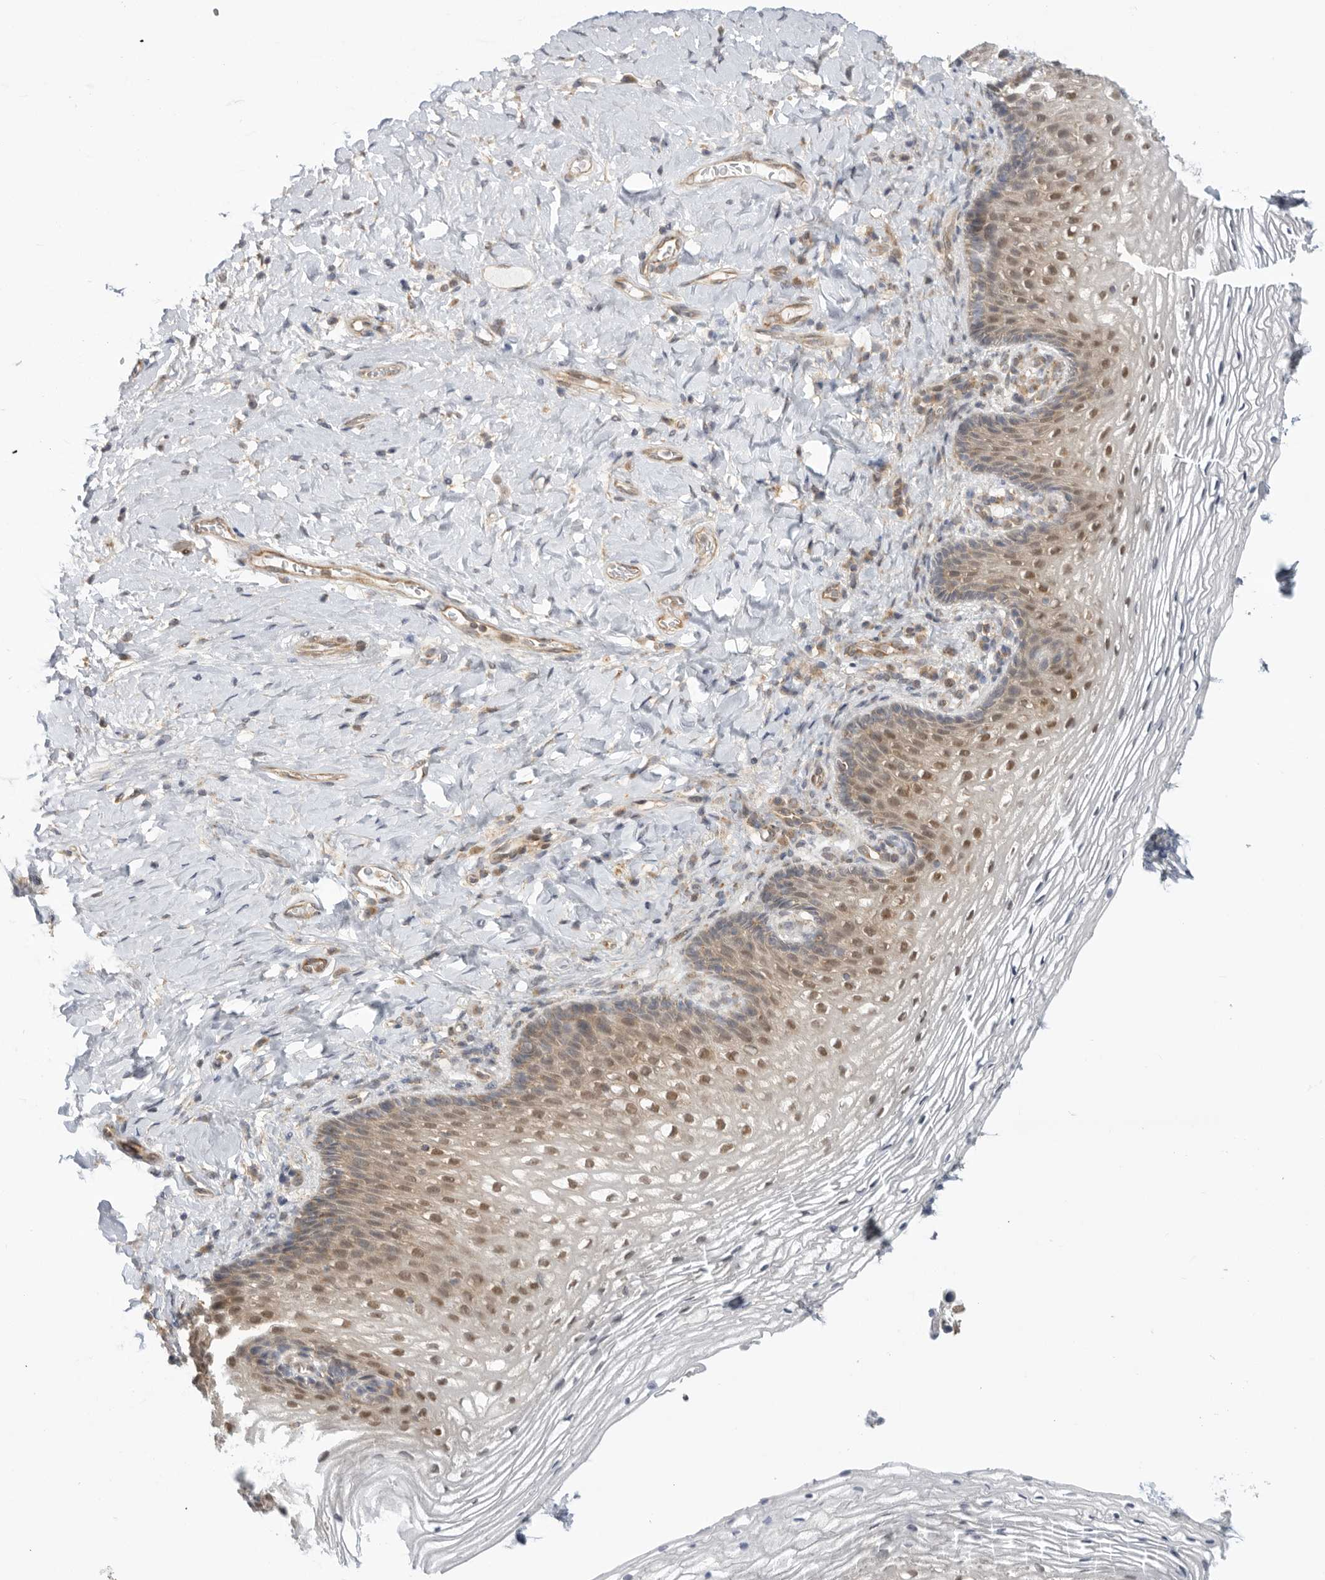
{"staining": {"intensity": "moderate", "quantity": "25%-75%", "location": "nuclear"}, "tissue": "vagina", "cell_type": "Squamous epithelial cells", "image_type": "normal", "snomed": [{"axis": "morphology", "description": "Normal tissue, NOS"}, {"axis": "topography", "description": "Vagina"}], "caption": "The image displays staining of normal vagina, revealing moderate nuclear protein staining (brown color) within squamous epithelial cells.", "gene": "DCAF8", "patient": {"sex": "female", "age": 60}}